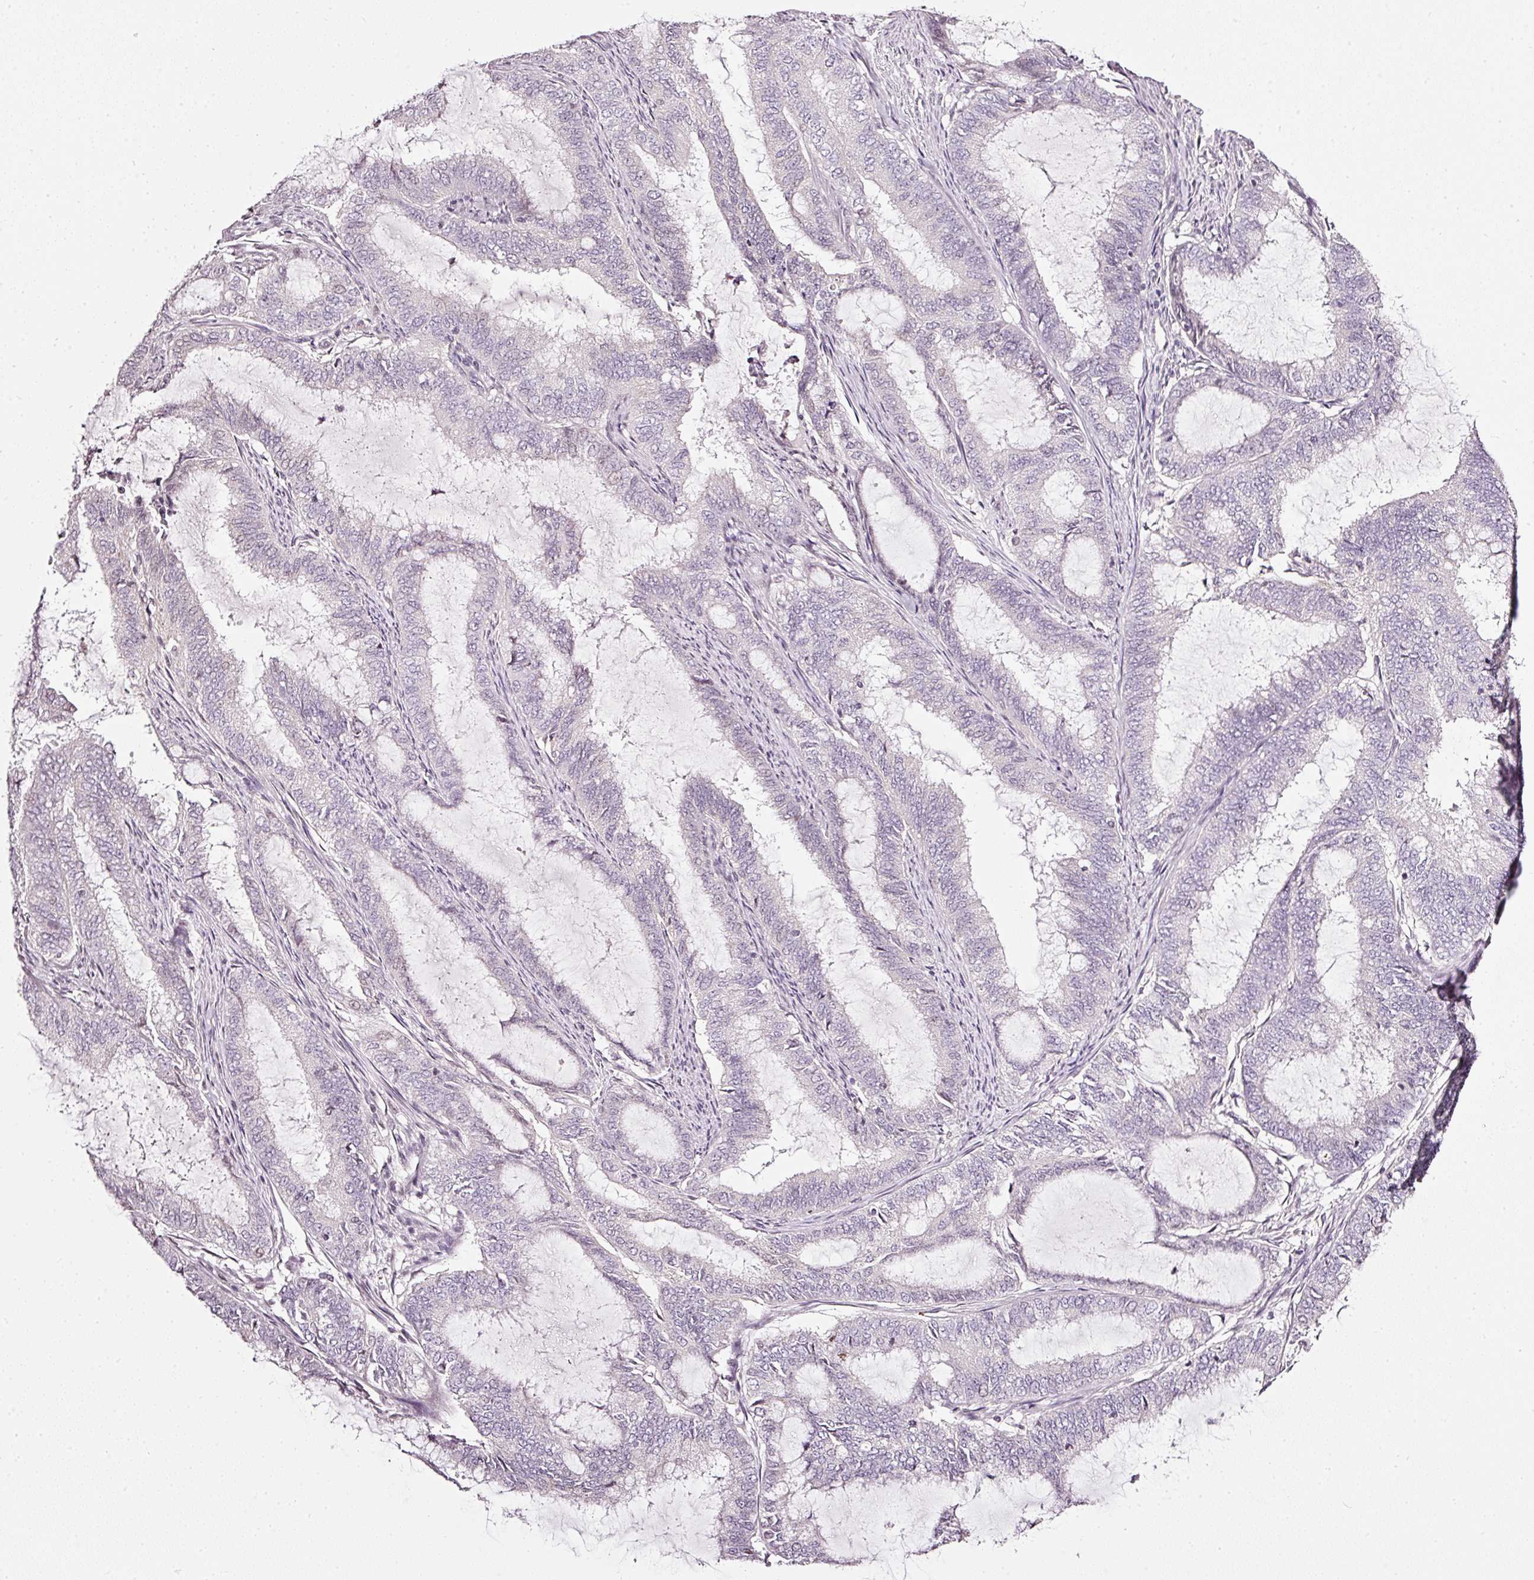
{"staining": {"intensity": "negative", "quantity": "none", "location": "none"}, "tissue": "endometrial cancer", "cell_type": "Tumor cells", "image_type": "cancer", "snomed": [{"axis": "morphology", "description": "Adenocarcinoma, NOS"}, {"axis": "topography", "description": "Endometrium"}], "caption": "This is an IHC photomicrograph of human adenocarcinoma (endometrial). There is no staining in tumor cells.", "gene": "NRDE2", "patient": {"sex": "female", "age": 51}}